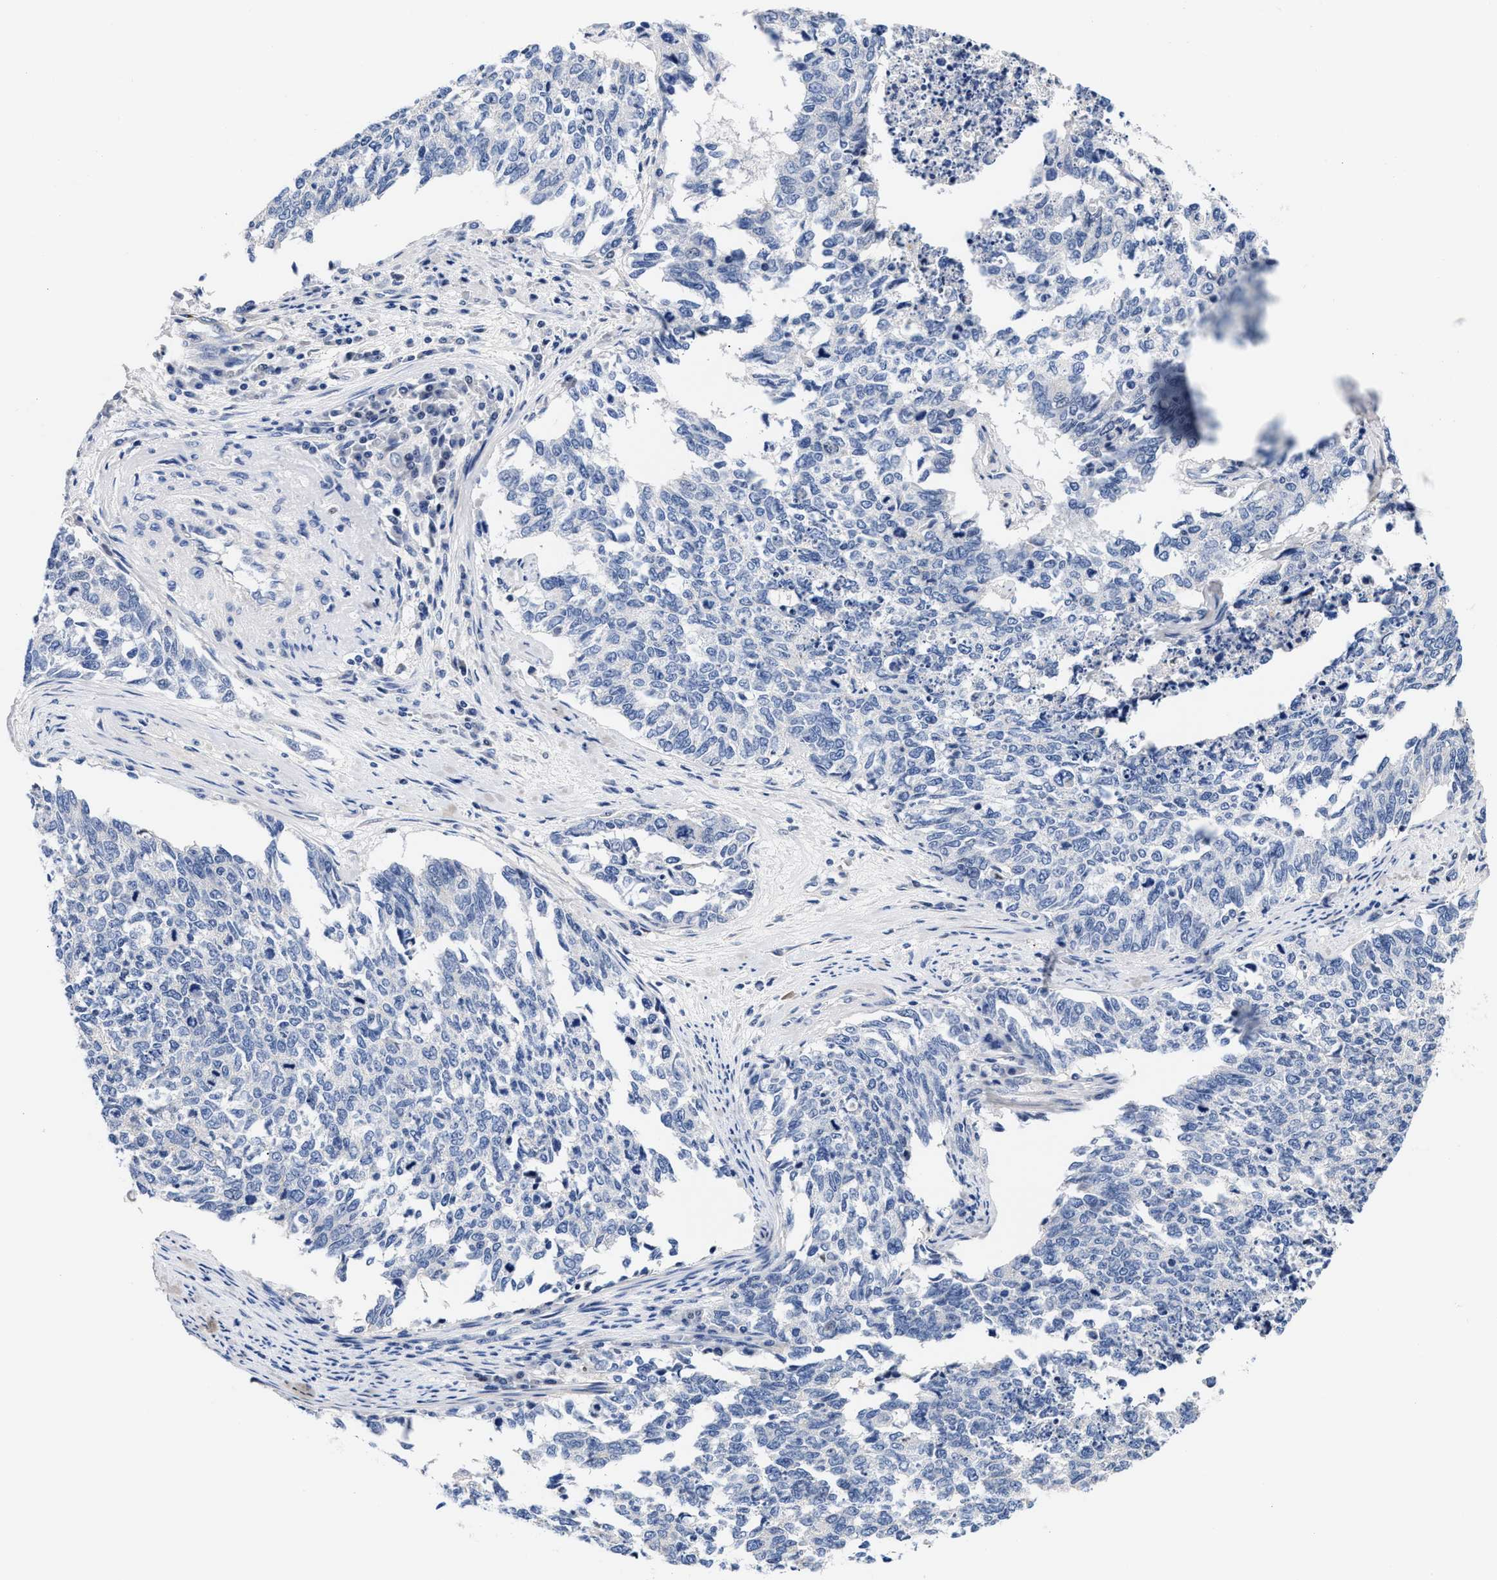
{"staining": {"intensity": "negative", "quantity": "none", "location": "none"}, "tissue": "cervical cancer", "cell_type": "Tumor cells", "image_type": "cancer", "snomed": [{"axis": "morphology", "description": "Squamous cell carcinoma, NOS"}, {"axis": "topography", "description": "Cervix"}], "caption": "DAB immunohistochemical staining of human squamous cell carcinoma (cervical) reveals no significant expression in tumor cells. (DAB (3,3'-diaminobenzidine) IHC visualized using brightfield microscopy, high magnification).", "gene": "ACTL7B", "patient": {"sex": "female", "age": 63}}